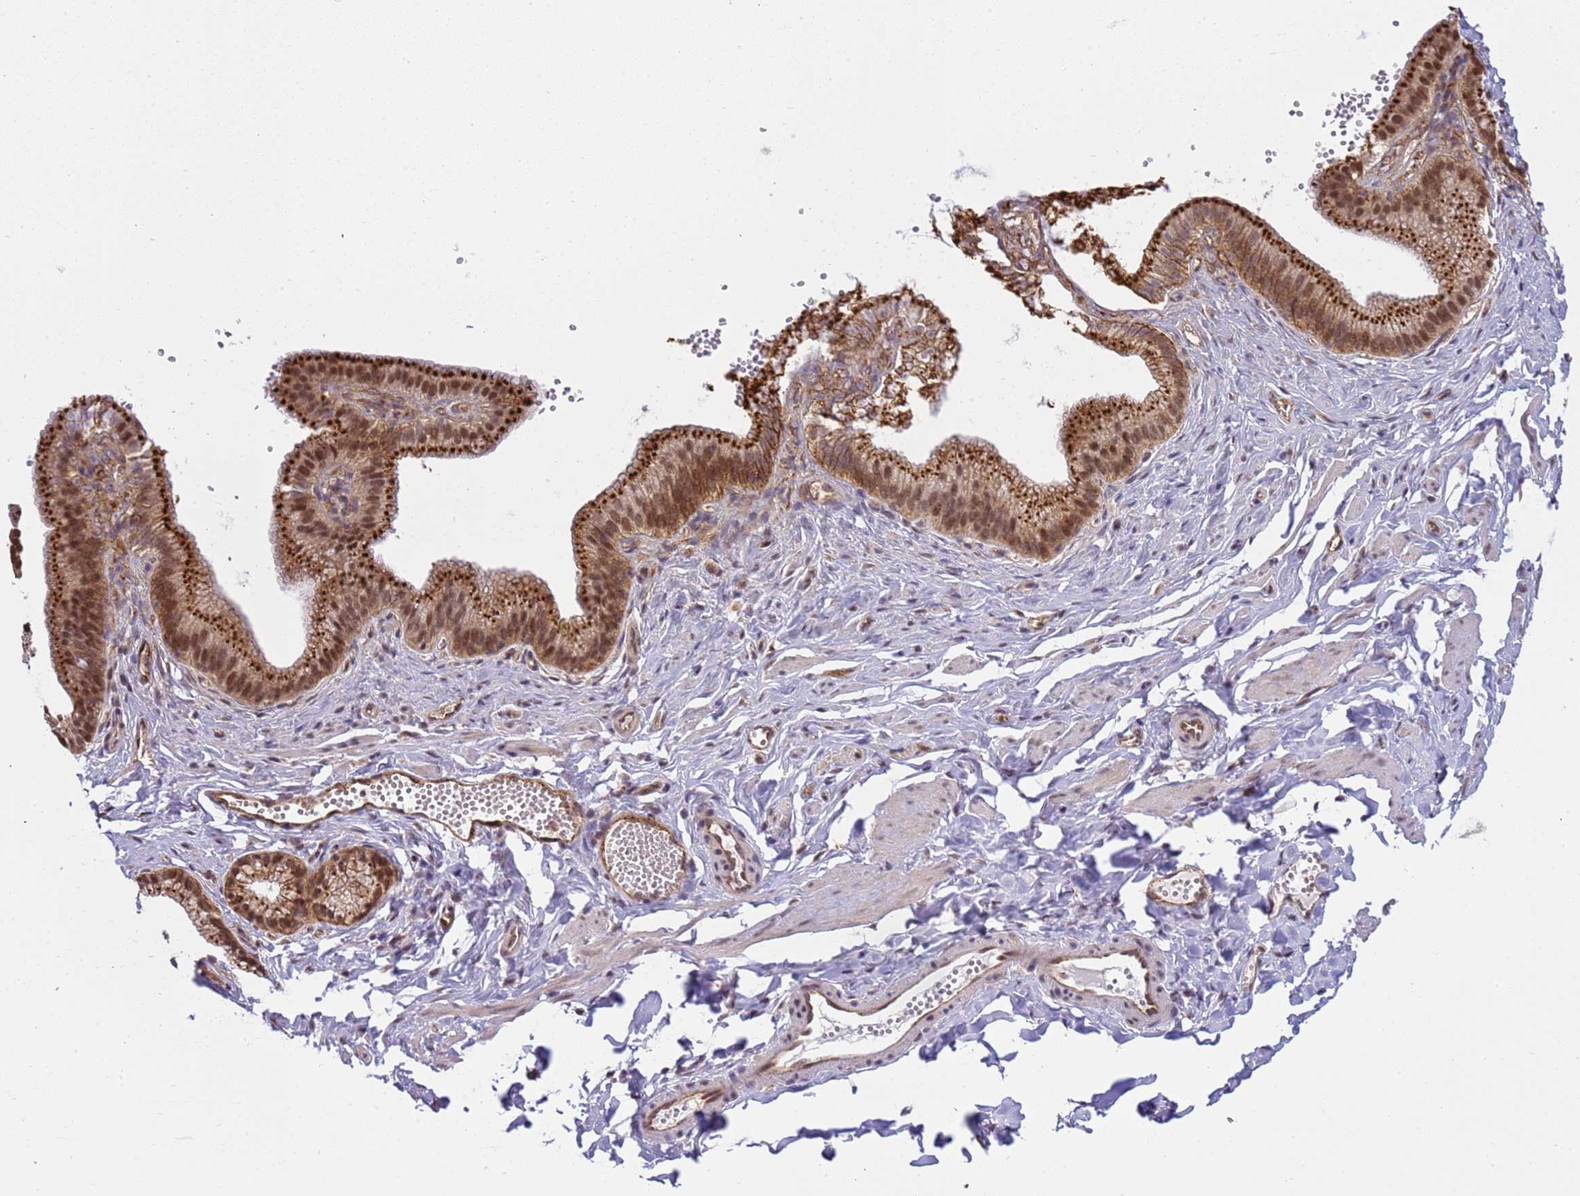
{"staining": {"intensity": "weak", "quantity": "25%-75%", "location": "nuclear"}, "tissue": "adipose tissue", "cell_type": "Adipocytes", "image_type": "normal", "snomed": [{"axis": "morphology", "description": "Normal tissue, NOS"}, {"axis": "topography", "description": "Gallbladder"}, {"axis": "topography", "description": "Peripheral nerve tissue"}], "caption": "Immunohistochemical staining of normal adipose tissue reveals 25%-75% levels of weak nuclear protein expression in approximately 25%-75% of adipocytes.", "gene": "EMC2", "patient": {"sex": "male", "age": 38}}